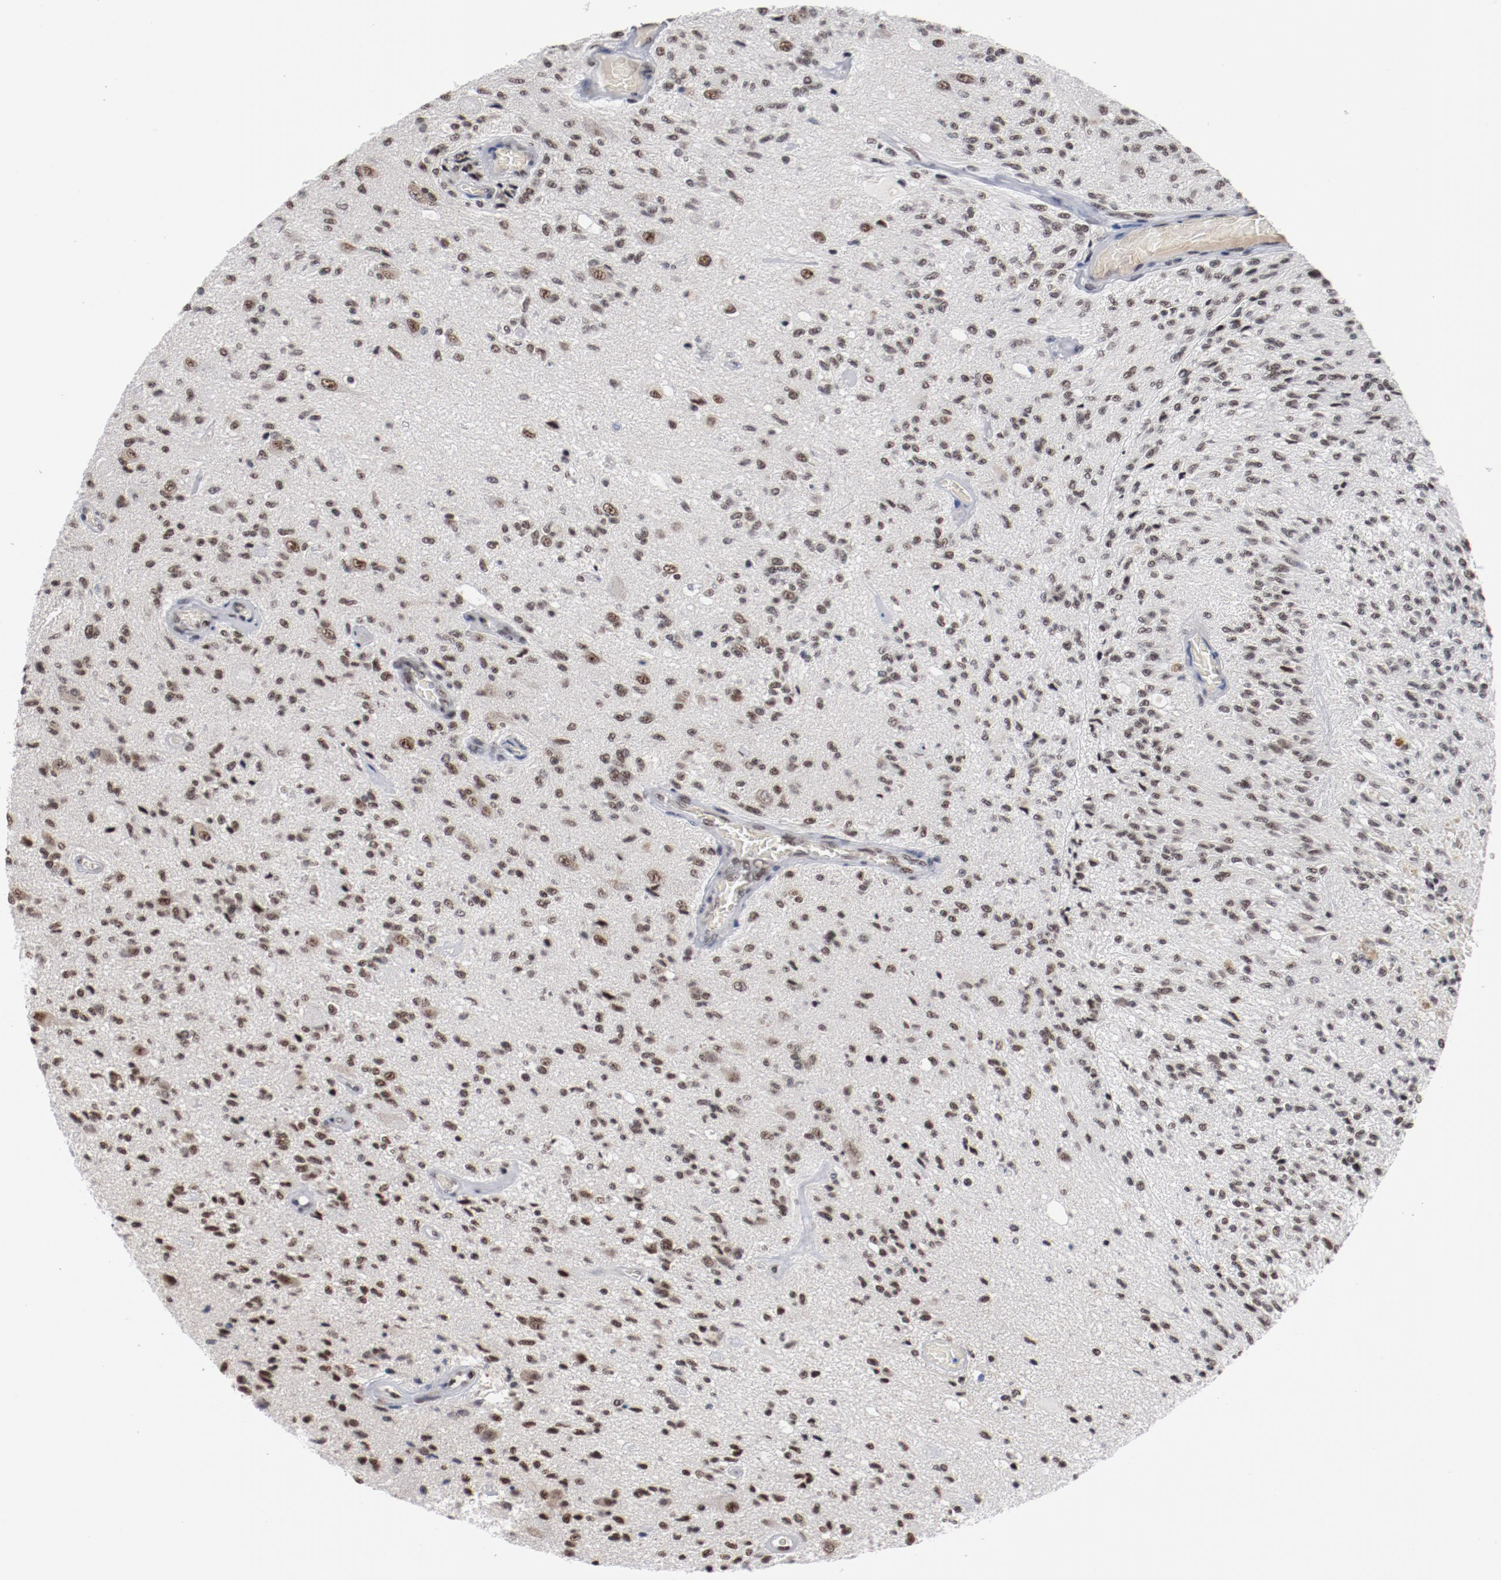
{"staining": {"intensity": "moderate", "quantity": ">75%", "location": "nuclear"}, "tissue": "glioma", "cell_type": "Tumor cells", "image_type": "cancer", "snomed": [{"axis": "morphology", "description": "Normal tissue, NOS"}, {"axis": "morphology", "description": "Glioma, malignant, High grade"}, {"axis": "topography", "description": "Cerebral cortex"}], "caption": "Human glioma stained with a protein marker exhibits moderate staining in tumor cells.", "gene": "BUB3", "patient": {"sex": "male", "age": 77}}